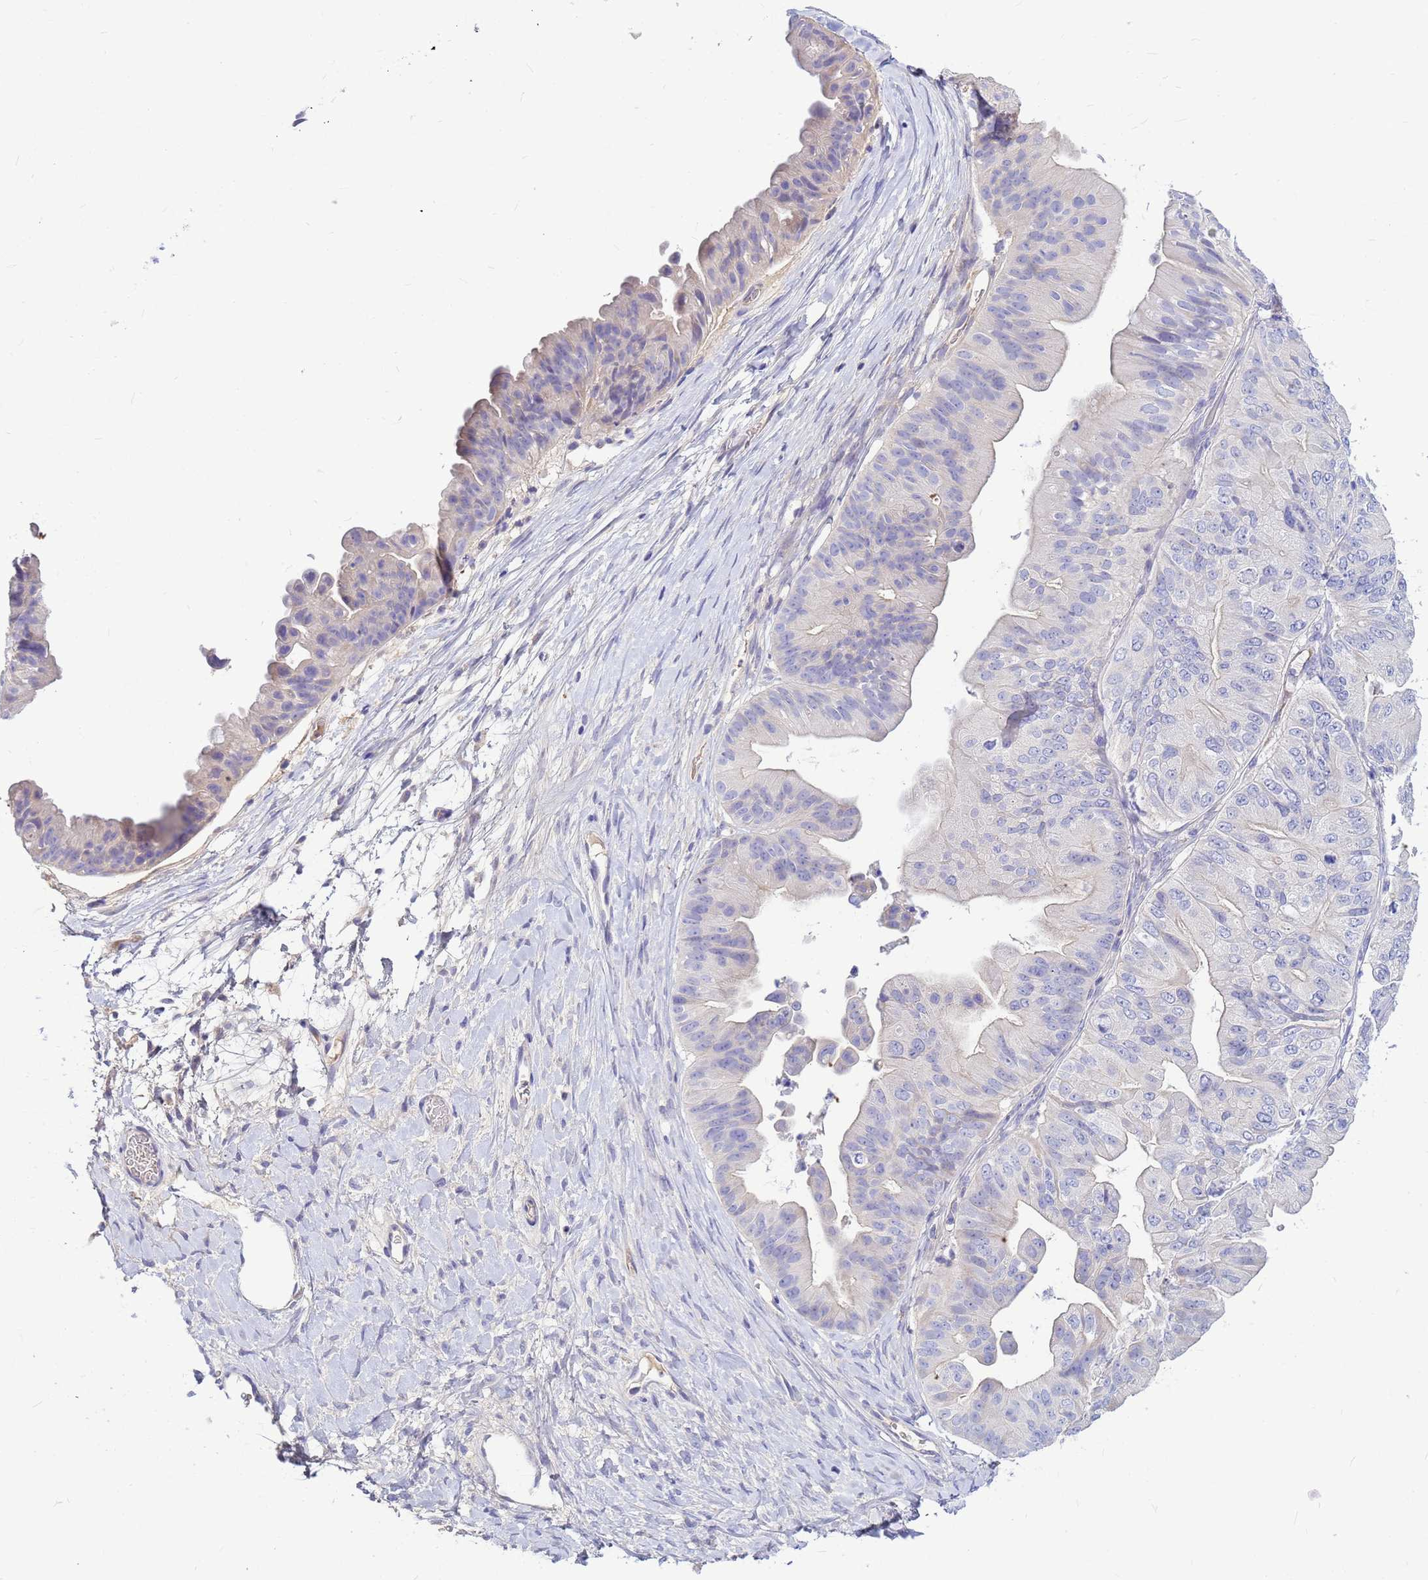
{"staining": {"intensity": "negative", "quantity": "none", "location": "none"}, "tissue": "ovarian cancer", "cell_type": "Tumor cells", "image_type": "cancer", "snomed": [{"axis": "morphology", "description": "Cystadenocarcinoma, mucinous, NOS"}, {"axis": "topography", "description": "Ovary"}], "caption": "Tumor cells are negative for protein expression in human ovarian cancer. Brightfield microscopy of immunohistochemistry (IHC) stained with DAB (brown) and hematoxylin (blue), captured at high magnification.", "gene": "DPRX", "patient": {"sex": "female", "age": 61}}